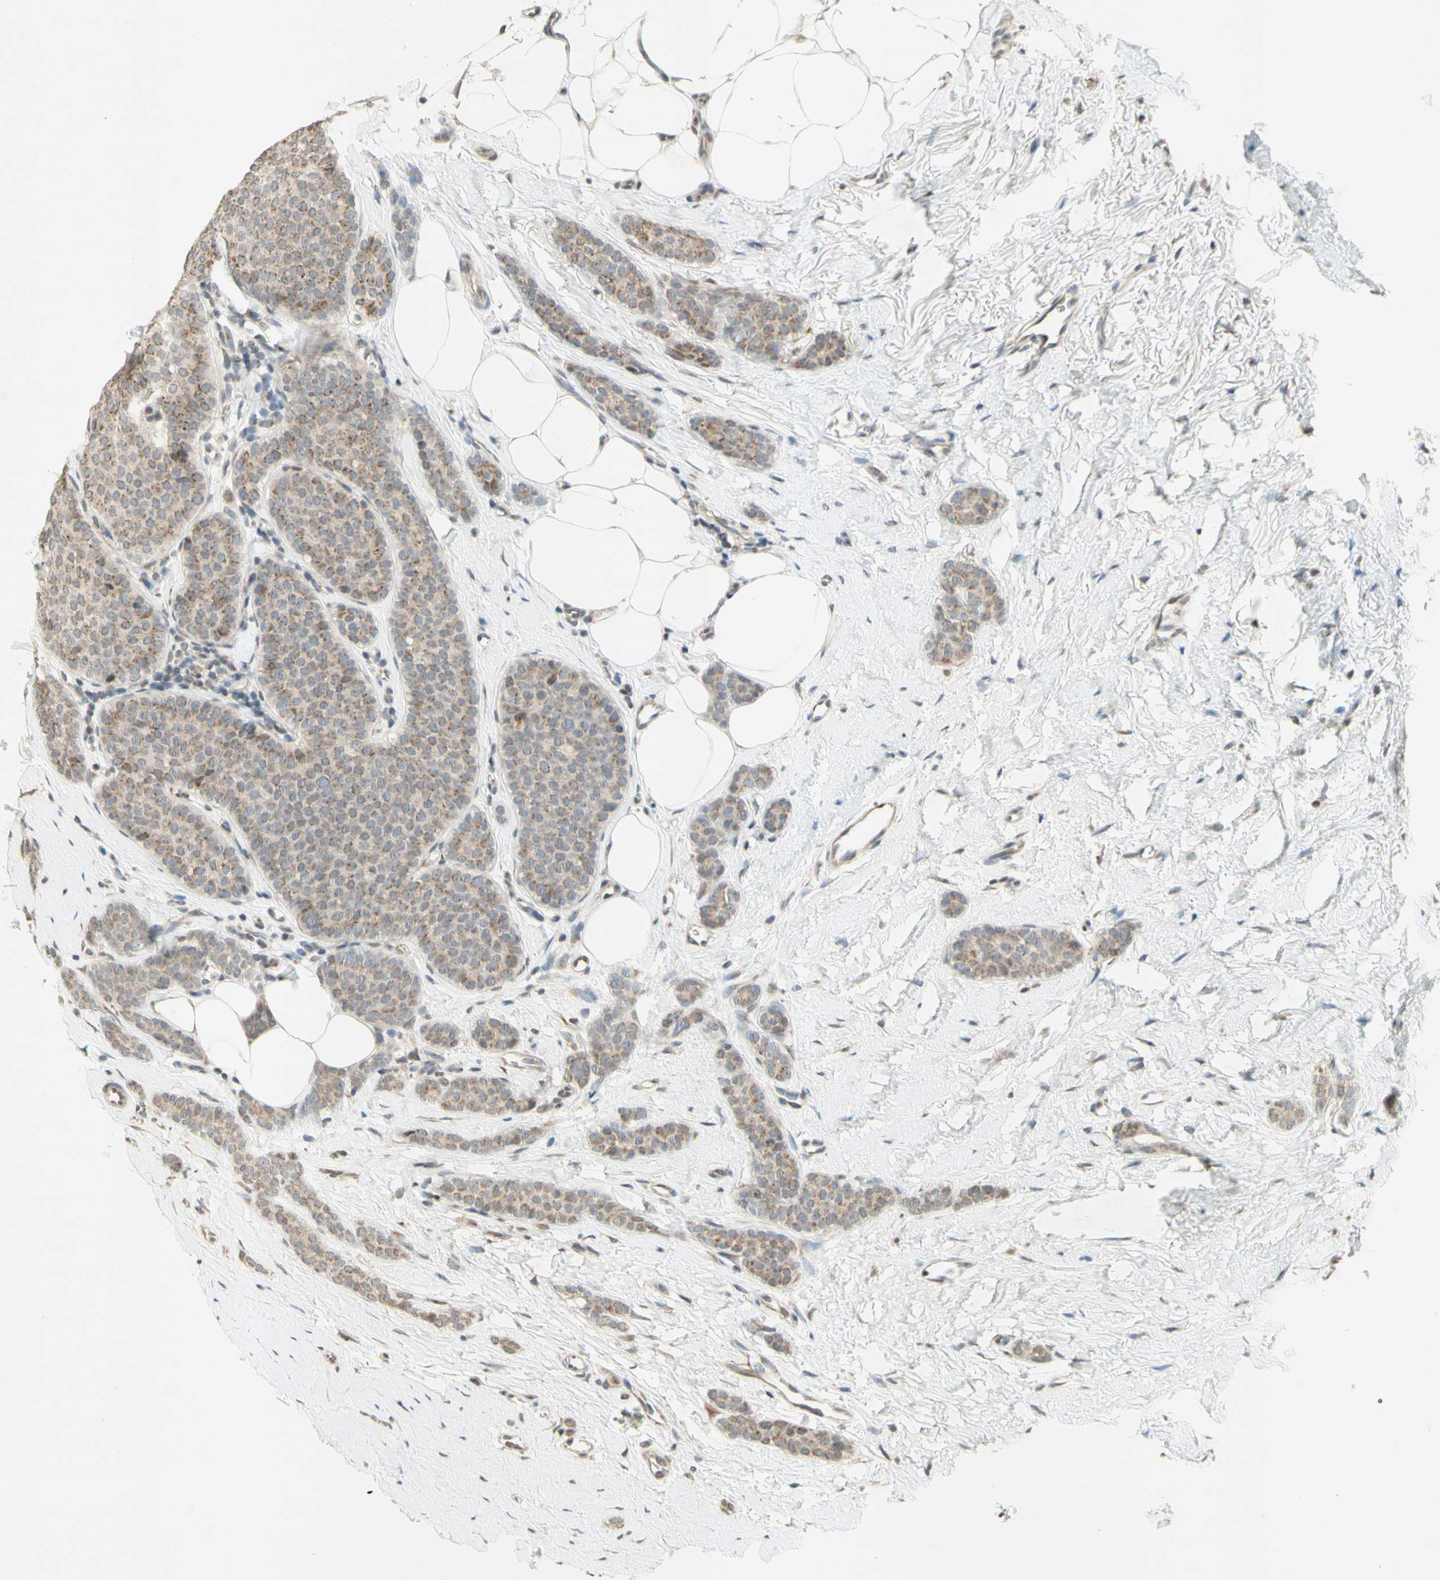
{"staining": {"intensity": "moderate", "quantity": "<25%", "location": "cytoplasmic/membranous,nuclear"}, "tissue": "breast cancer", "cell_type": "Tumor cells", "image_type": "cancer", "snomed": [{"axis": "morphology", "description": "Lobular carcinoma"}, {"axis": "topography", "description": "Skin"}, {"axis": "topography", "description": "Breast"}], "caption": "Immunohistochemical staining of lobular carcinoma (breast) shows moderate cytoplasmic/membranous and nuclear protein positivity in about <25% of tumor cells.", "gene": "CCNI", "patient": {"sex": "female", "age": 46}}